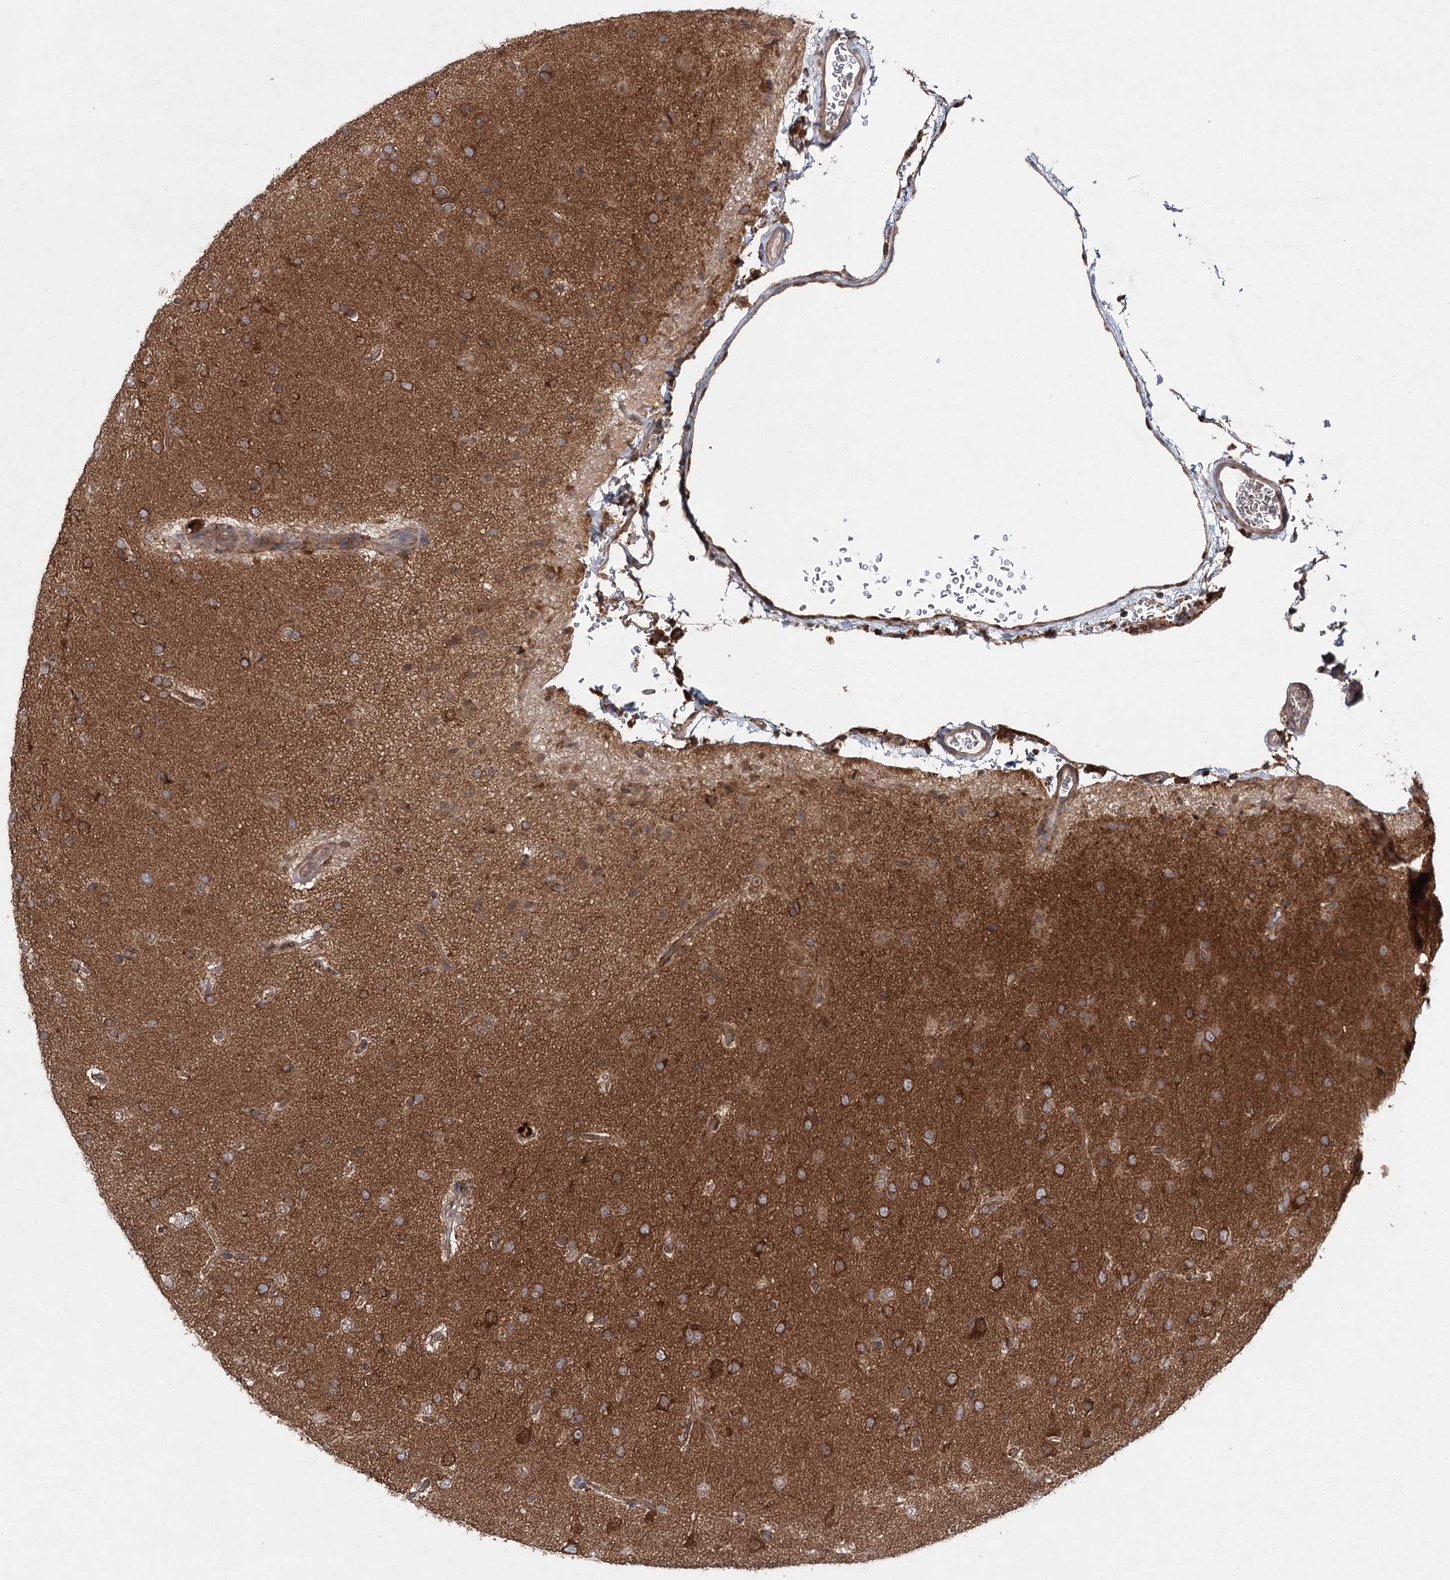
{"staining": {"intensity": "moderate", "quantity": ">75%", "location": "cytoplasmic/membranous"}, "tissue": "glioma", "cell_type": "Tumor cells", "image_type": "cancer", "snomed": [{"axis": "morphology", "description": "Glioma, malignant, Low grade"}, {"axis": "topography", "description": "Brain"}], "caption": "Immunohistochemical staining of malignant low-grade glioma reveals medium levels of moderate cytoplasmic/membranous positivity in approximately >75% of tumor cells.", "gene": "C12orf4", "patient": {"sex": "male", "age": 65}}